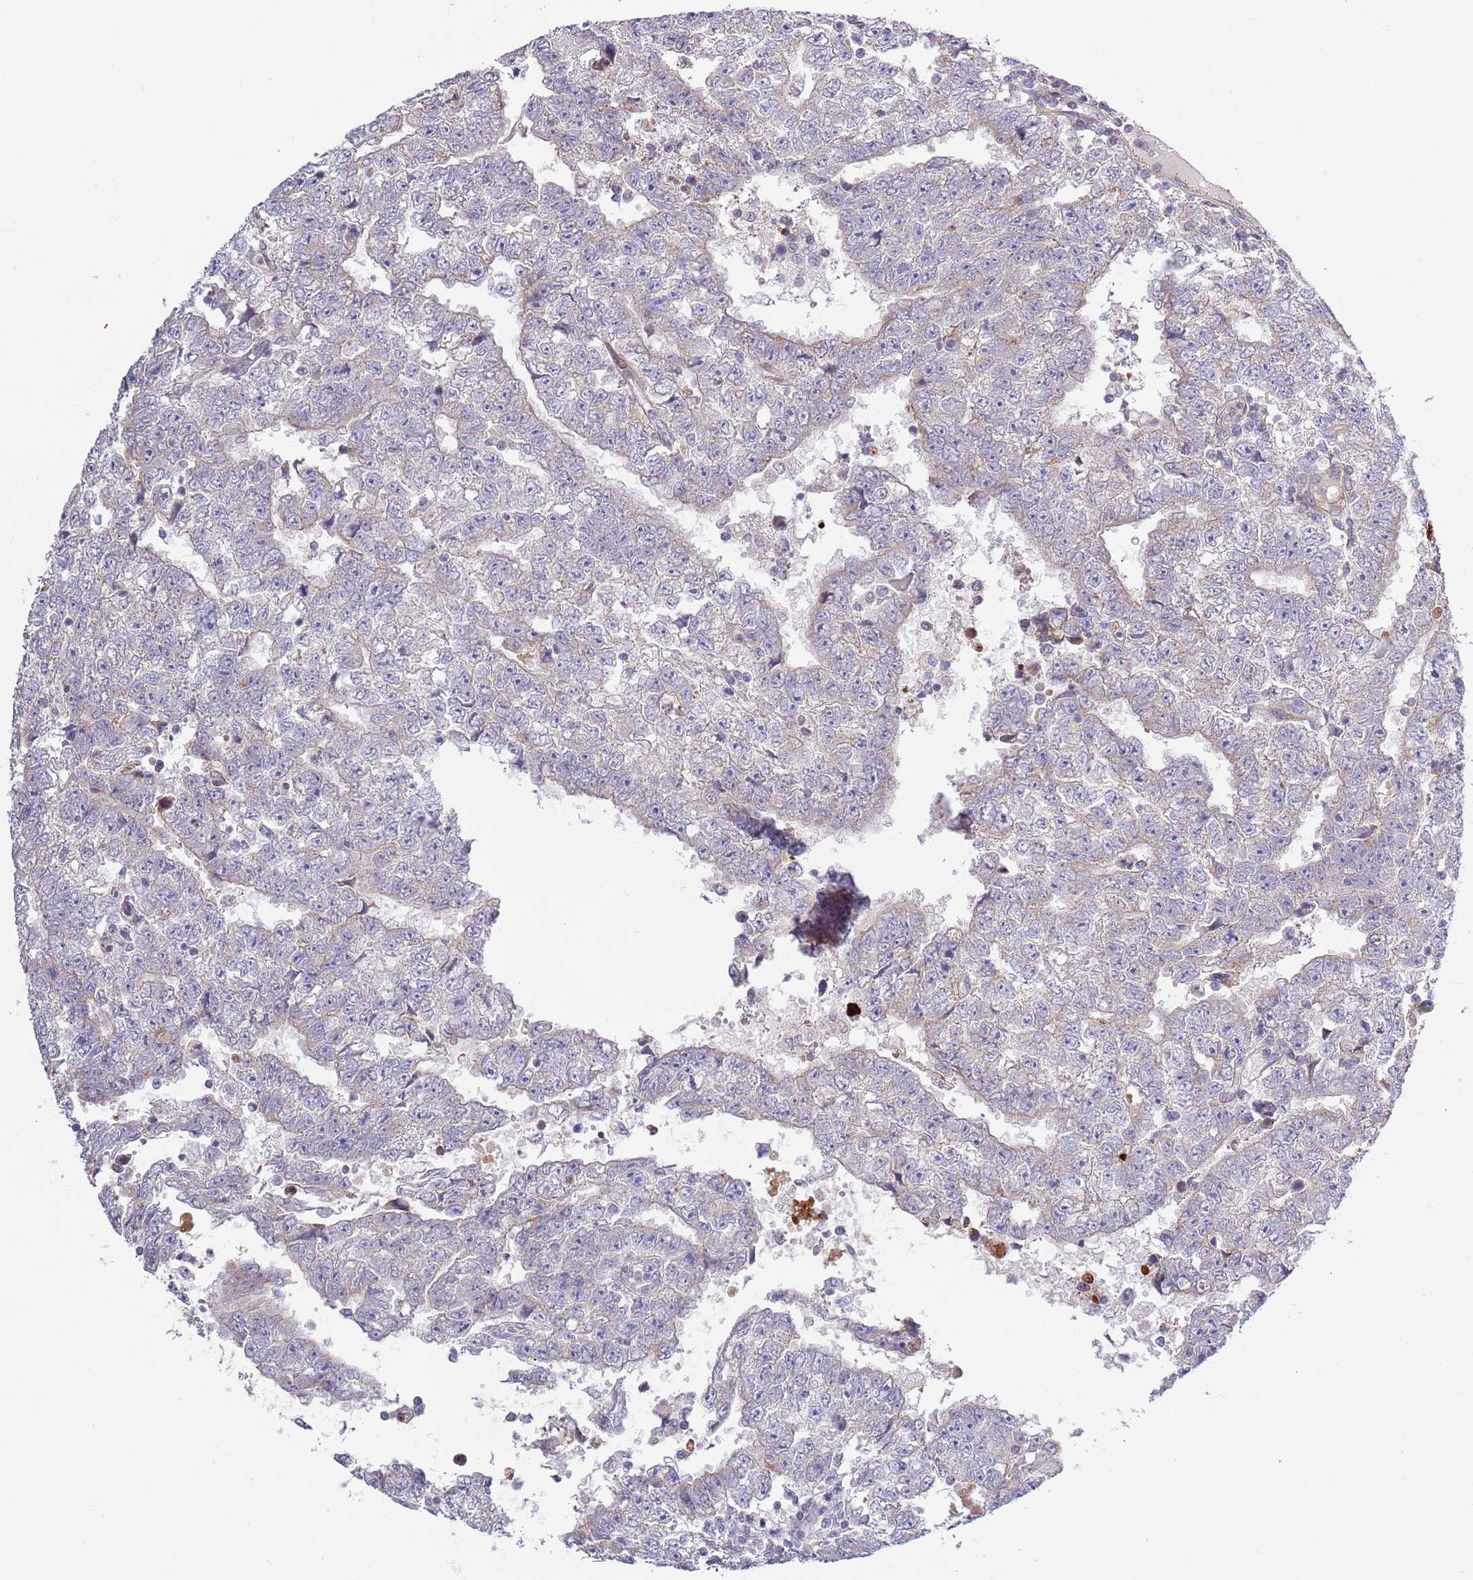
{"staining": {"intensity": "negative", "quantity": "none", "location": "none"}, "tissue": "testis cancer", "cell_type": "Tumor cells", "image_type": "cancer", "snomed": [{"axis": "morphology", "description": "Carcinoma, Embryonal, NOS"}, {"axis": "topography", "description": "Testis"}], "caption": "IHC histopathology image of testis cancer stained for a protein (brown), which exhibits no expression in tumor cells.", "gene": "ARL2BP", "patient": {"sex": "male", "age": 25}}